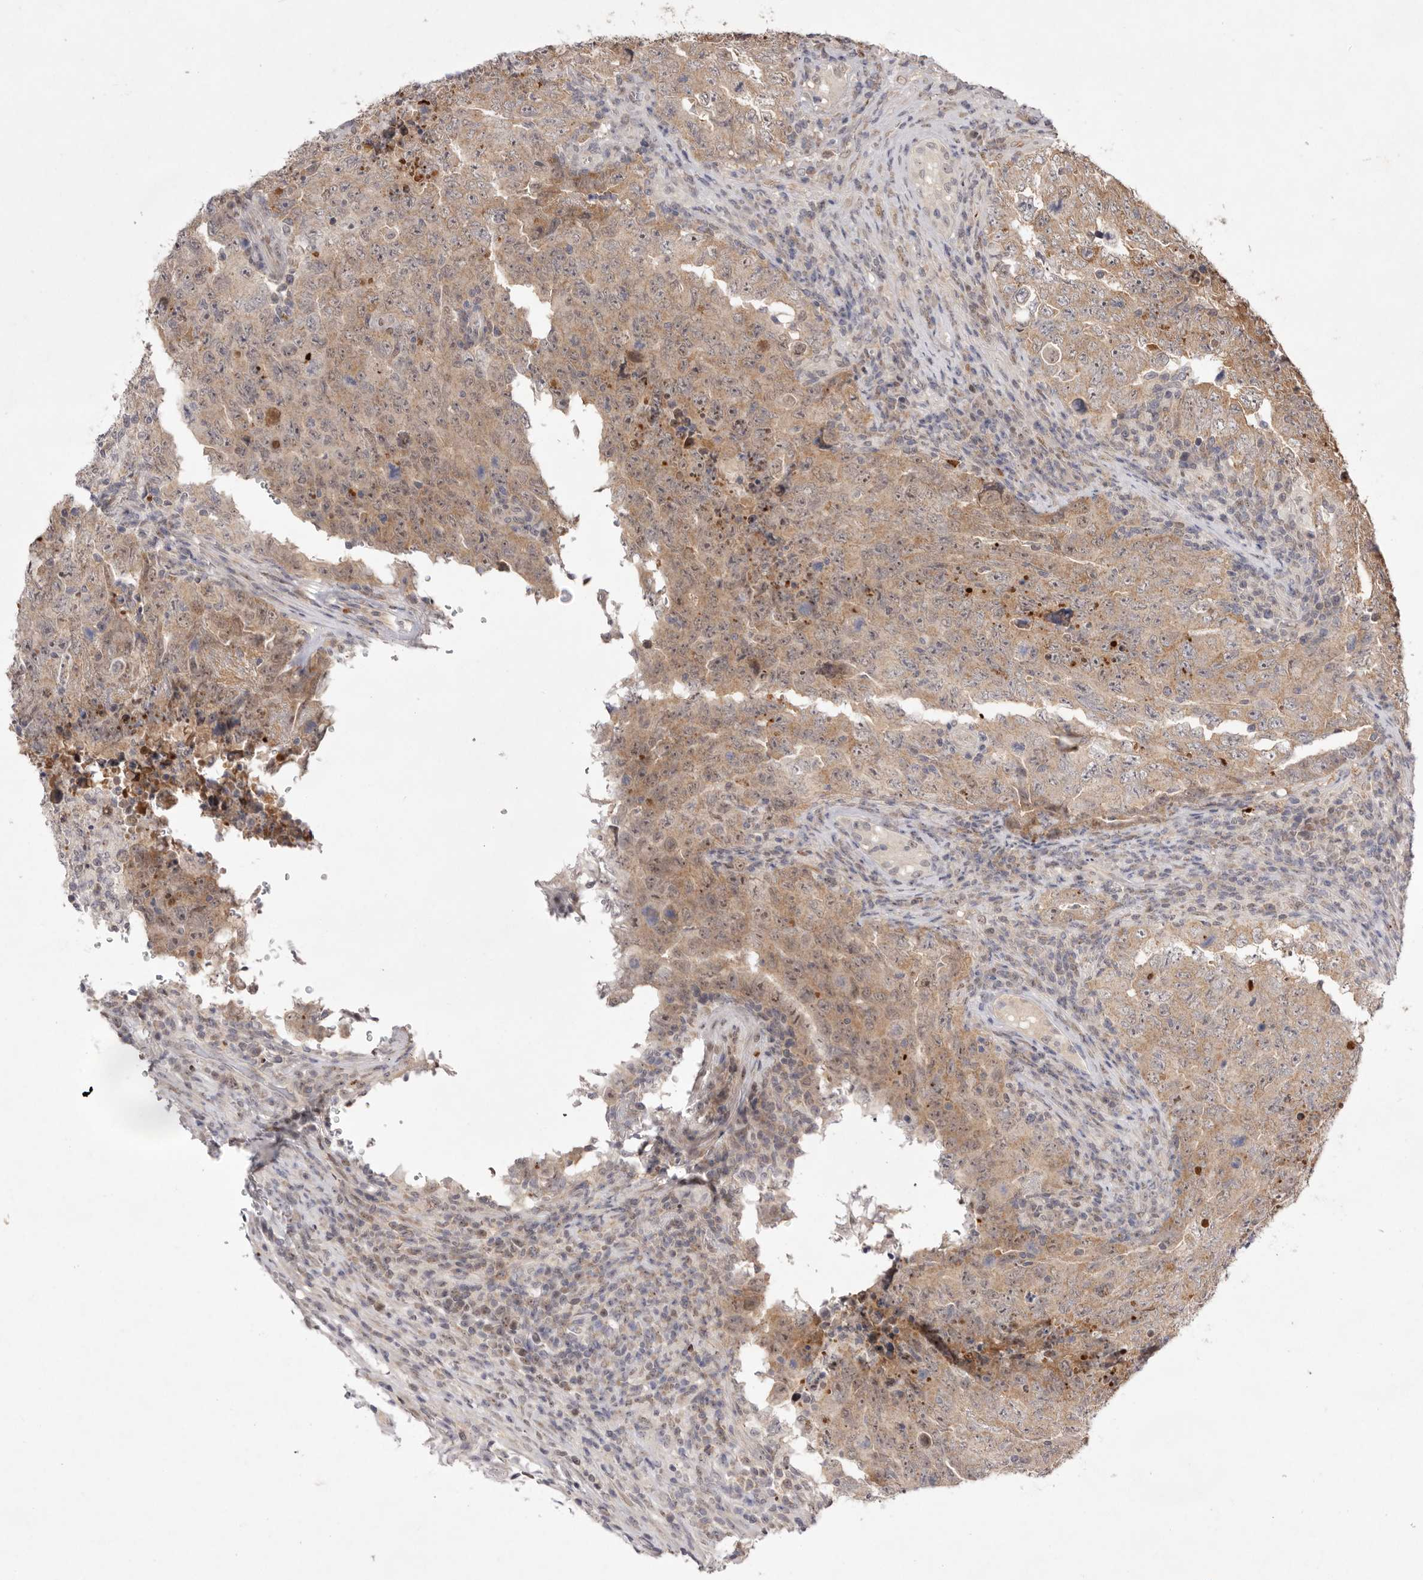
{"staining": {"intensity": "moderate", "quantity": ">75%", "location": "cytoplasmic/membranous"}, "tissue": "testis cancer", "cell_type": "Tumor cells", "image_type": "cancer", "snomed": [{"axis": "morphology", "description": "Carcinoma, Embryonal, NOS"}, {"axis": "topography", "description": "Testis"}], "caption": "Embryonal carcinoma (testis) was stained to show a protein in brown. There is medium levels of moderate cytoplasmic/membranous positivity in about >75% of tumor cells.", "gene": "TADA1", "patient": {"sex": "male", "age": 26}}